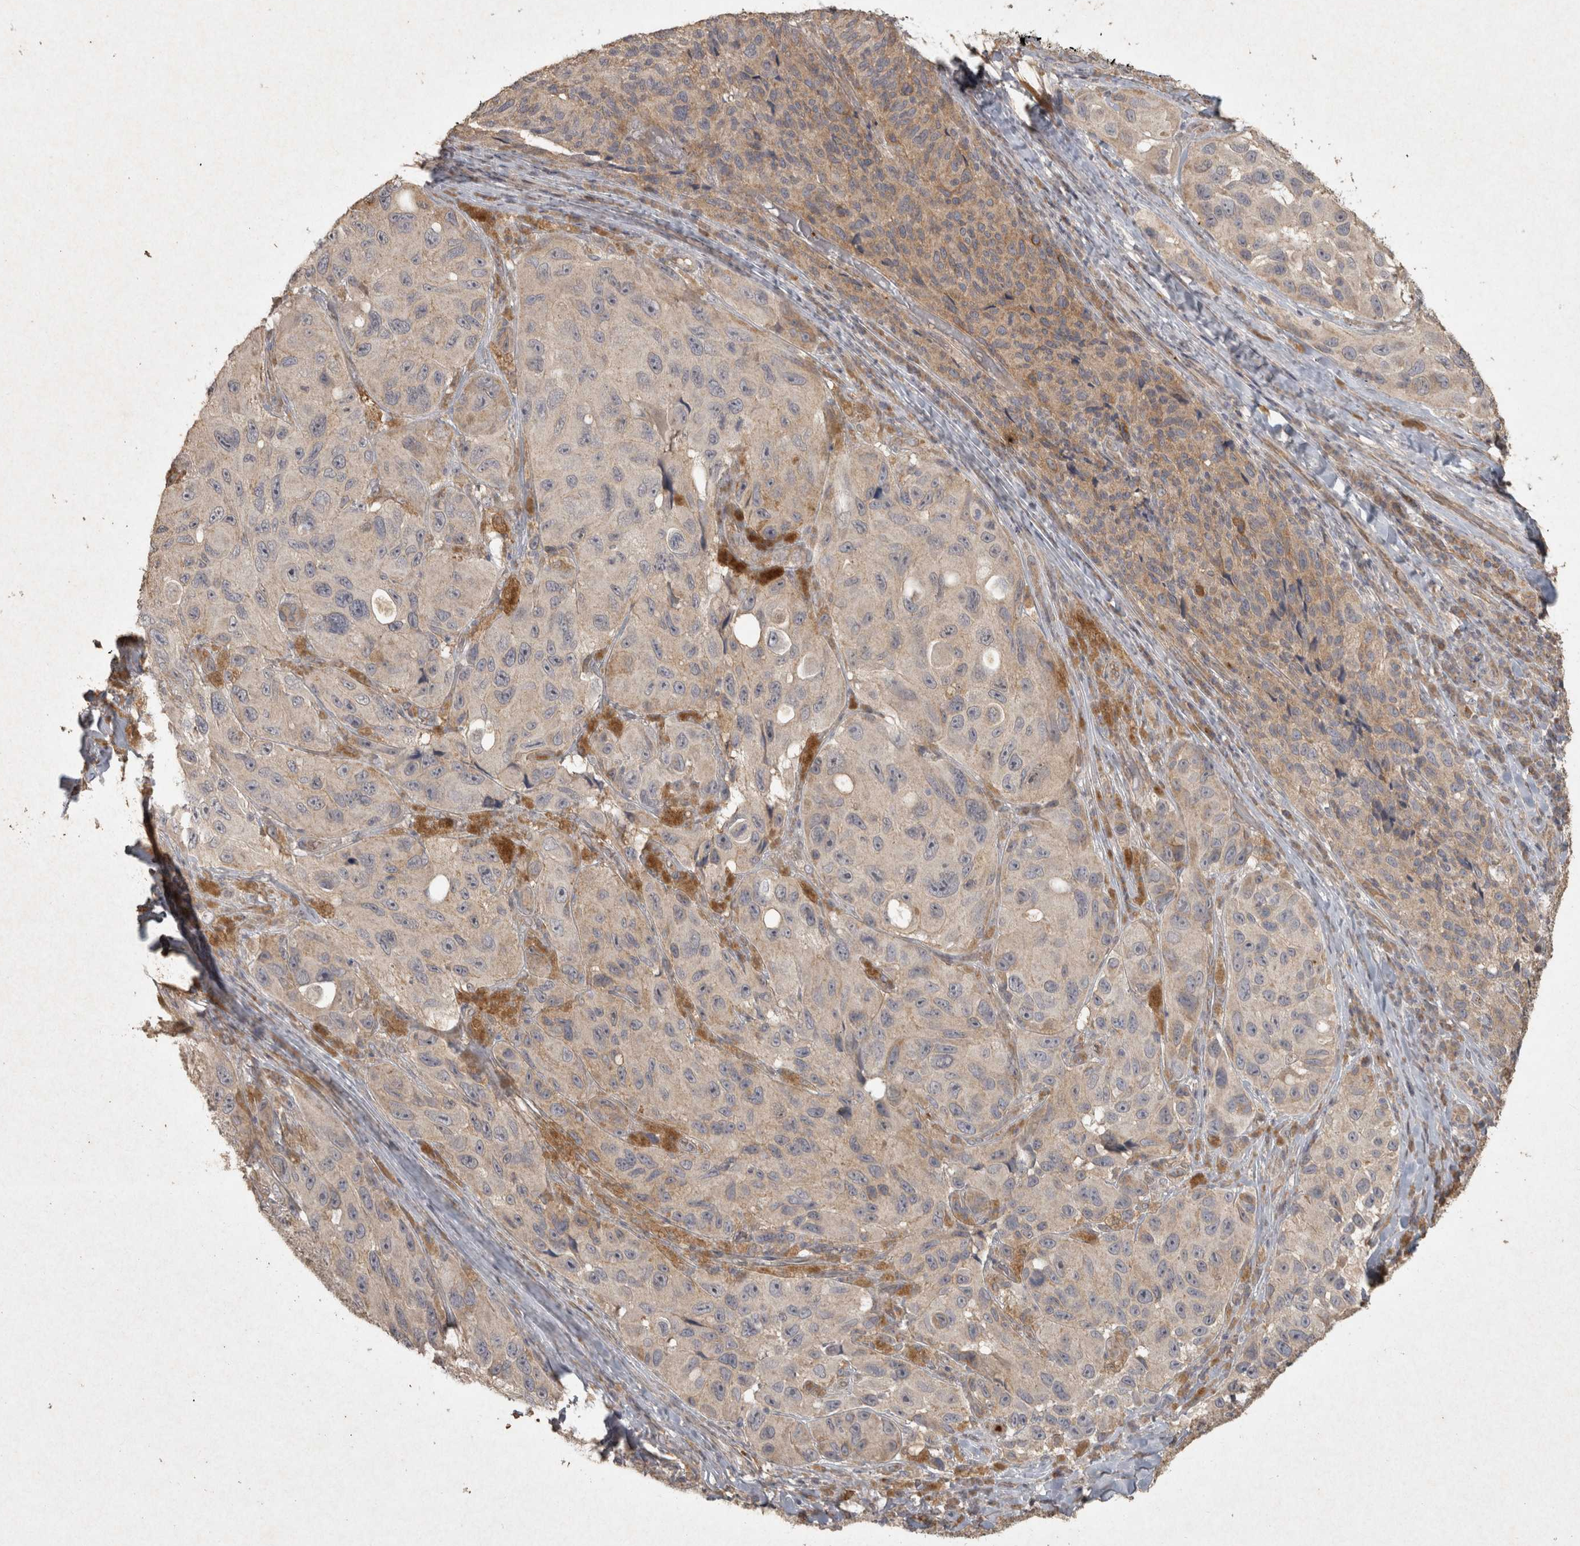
{"staining": {"intensity": "weak", "quantity": "25%-75%", "location": "cytoplasmic/membranous"}, "tissue": "melanoma", "cell_type": "Tumor cells", "image_type": "cancer", "snomed": [{"axis": "morphology", "description": "Malignant melanoma, NOS"}, {"axis": "topography", "description": "Skin"}], "caption": "Immunohistochemical staining of melanoma demonstrates low levels of weak cytoplasmic/membranous protein staining in approximately 25%-75% of tumor cells.", "gene": "OSTN", "patient": {"sex": "female", "age": 73}}